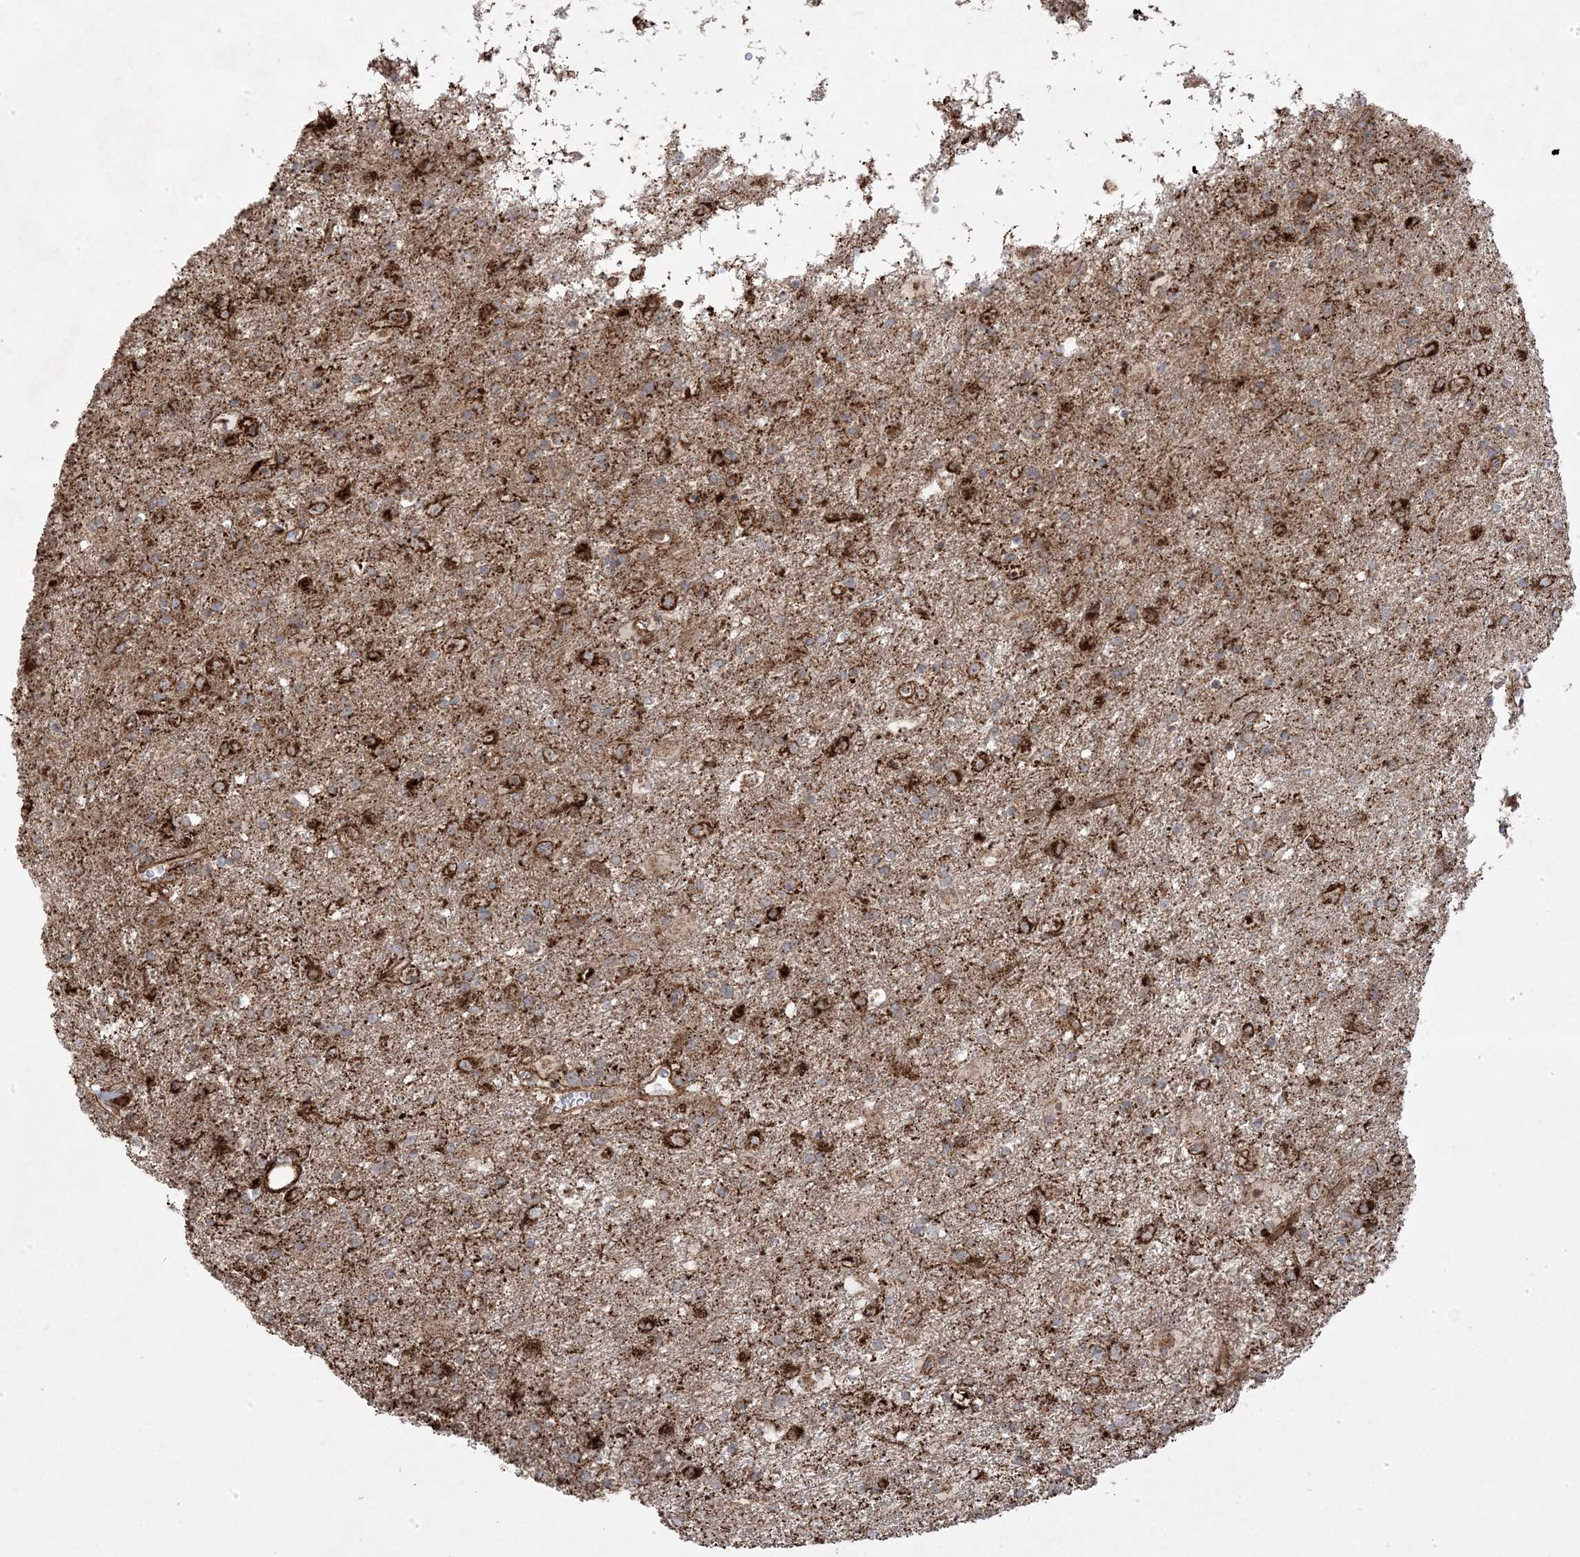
{"staining": {"intensity": "moderate", "quantity": "25%-75%", "location": "cytoplasmic/membranous"}, "tissue": "glioma", "cell_type": "Tumor cells", "image_type": "cancer", "snomed": [{"axis": "morphology", "description": "Glioma, malignant, Low grade"}, {"axis": "topography", "description": "Brain"}], "caption": "A brown stain highlights moderate cytoplasmic/membranous expression of a protein in glioma tumor cells.", "gene": "CLUAP1", "patient": {"sex": "male", "age": 65}}